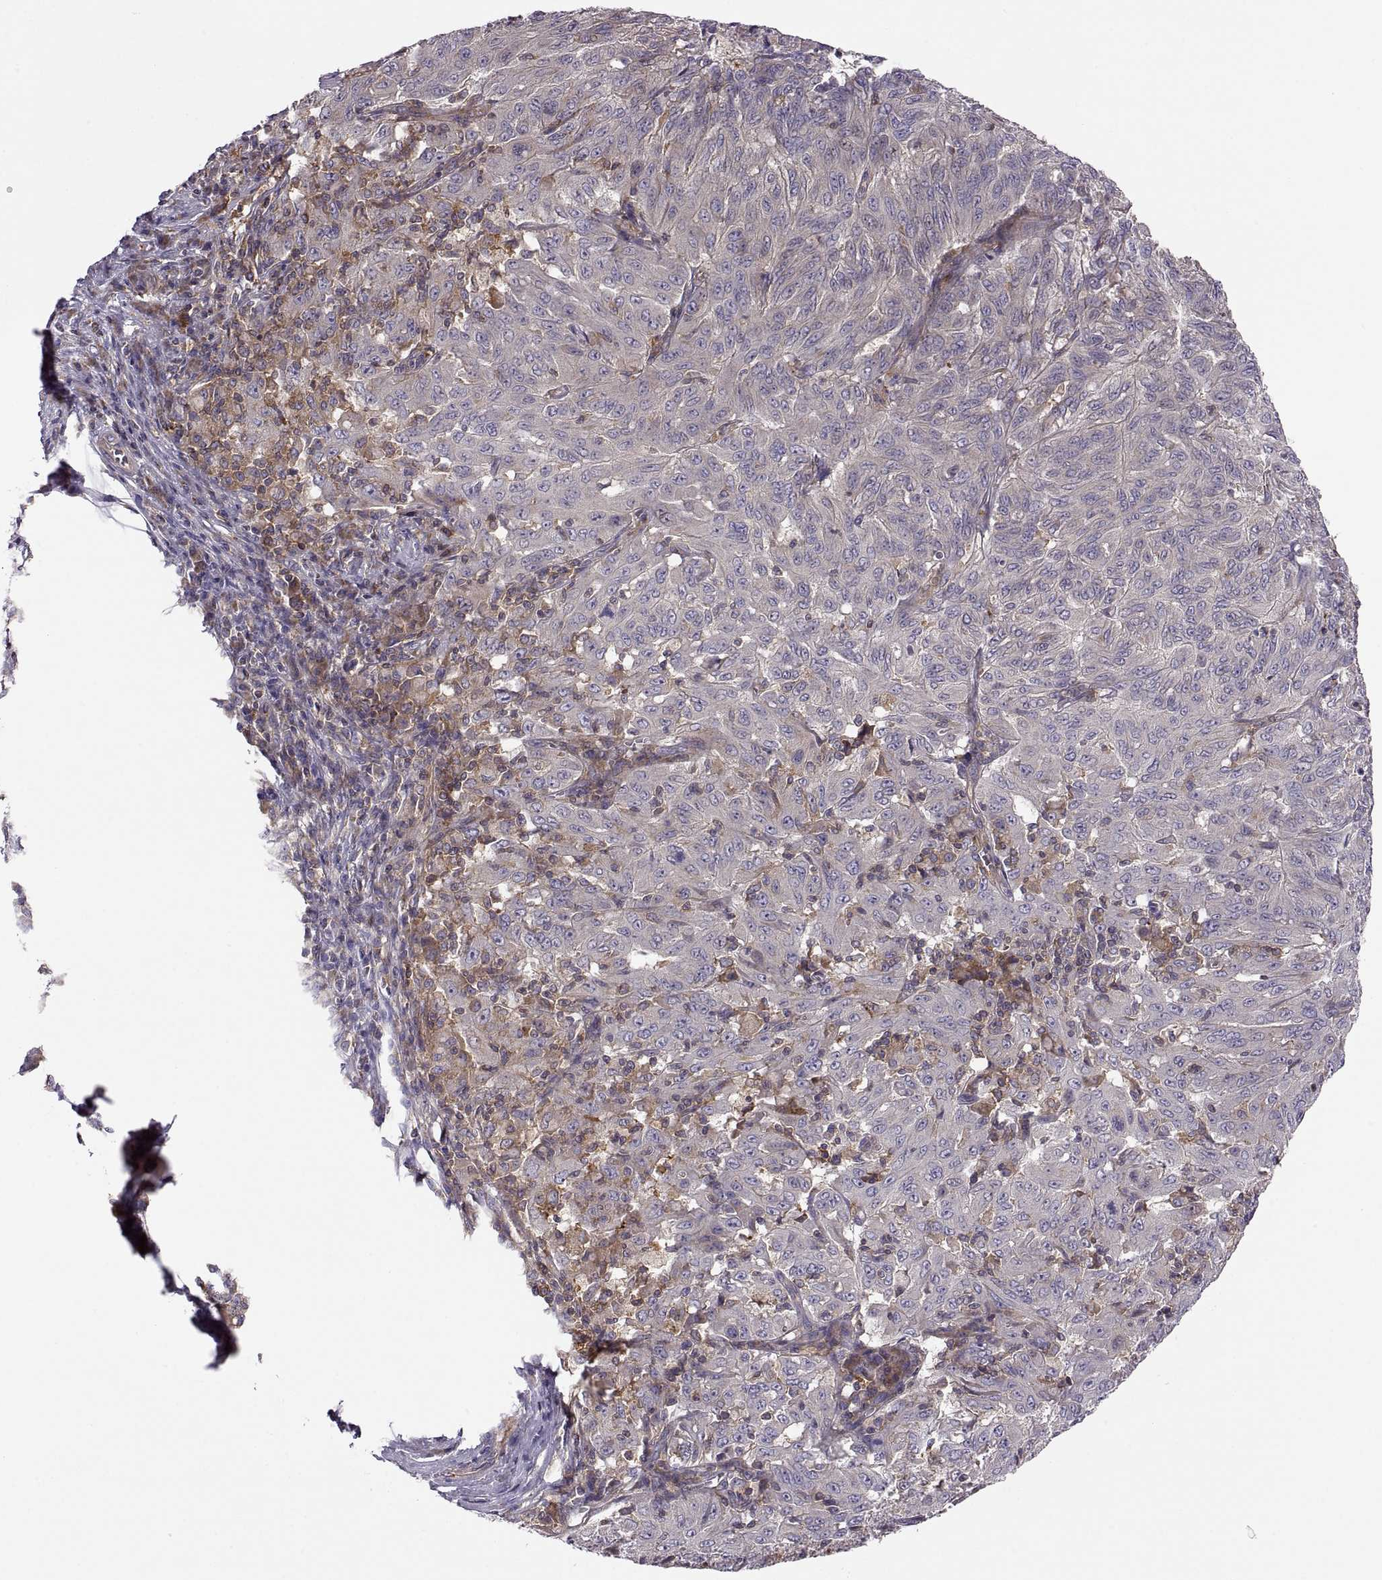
{"staining": {"intensity": "moderate", "quantity": "<25%", "location": "cytoplasmic/membranous"}, "tissue": "pancreatic cancer", "cell_type": "Tumor cells", "image_type": "cancer", "snomed": [{"axis": "morphology", "description": "Adenocarcinoma, NOS"}, {"axis": "topography", "description": "Pancreas"}], "caption": "An image of human pancreatic cancer (adenocarcinoma) stained for a protein reveals moderate cytoplasmic/membranous brown staining in tumor cells.", "gene": "SPATA32", "patient": {"sex": "male", "age": 63}}